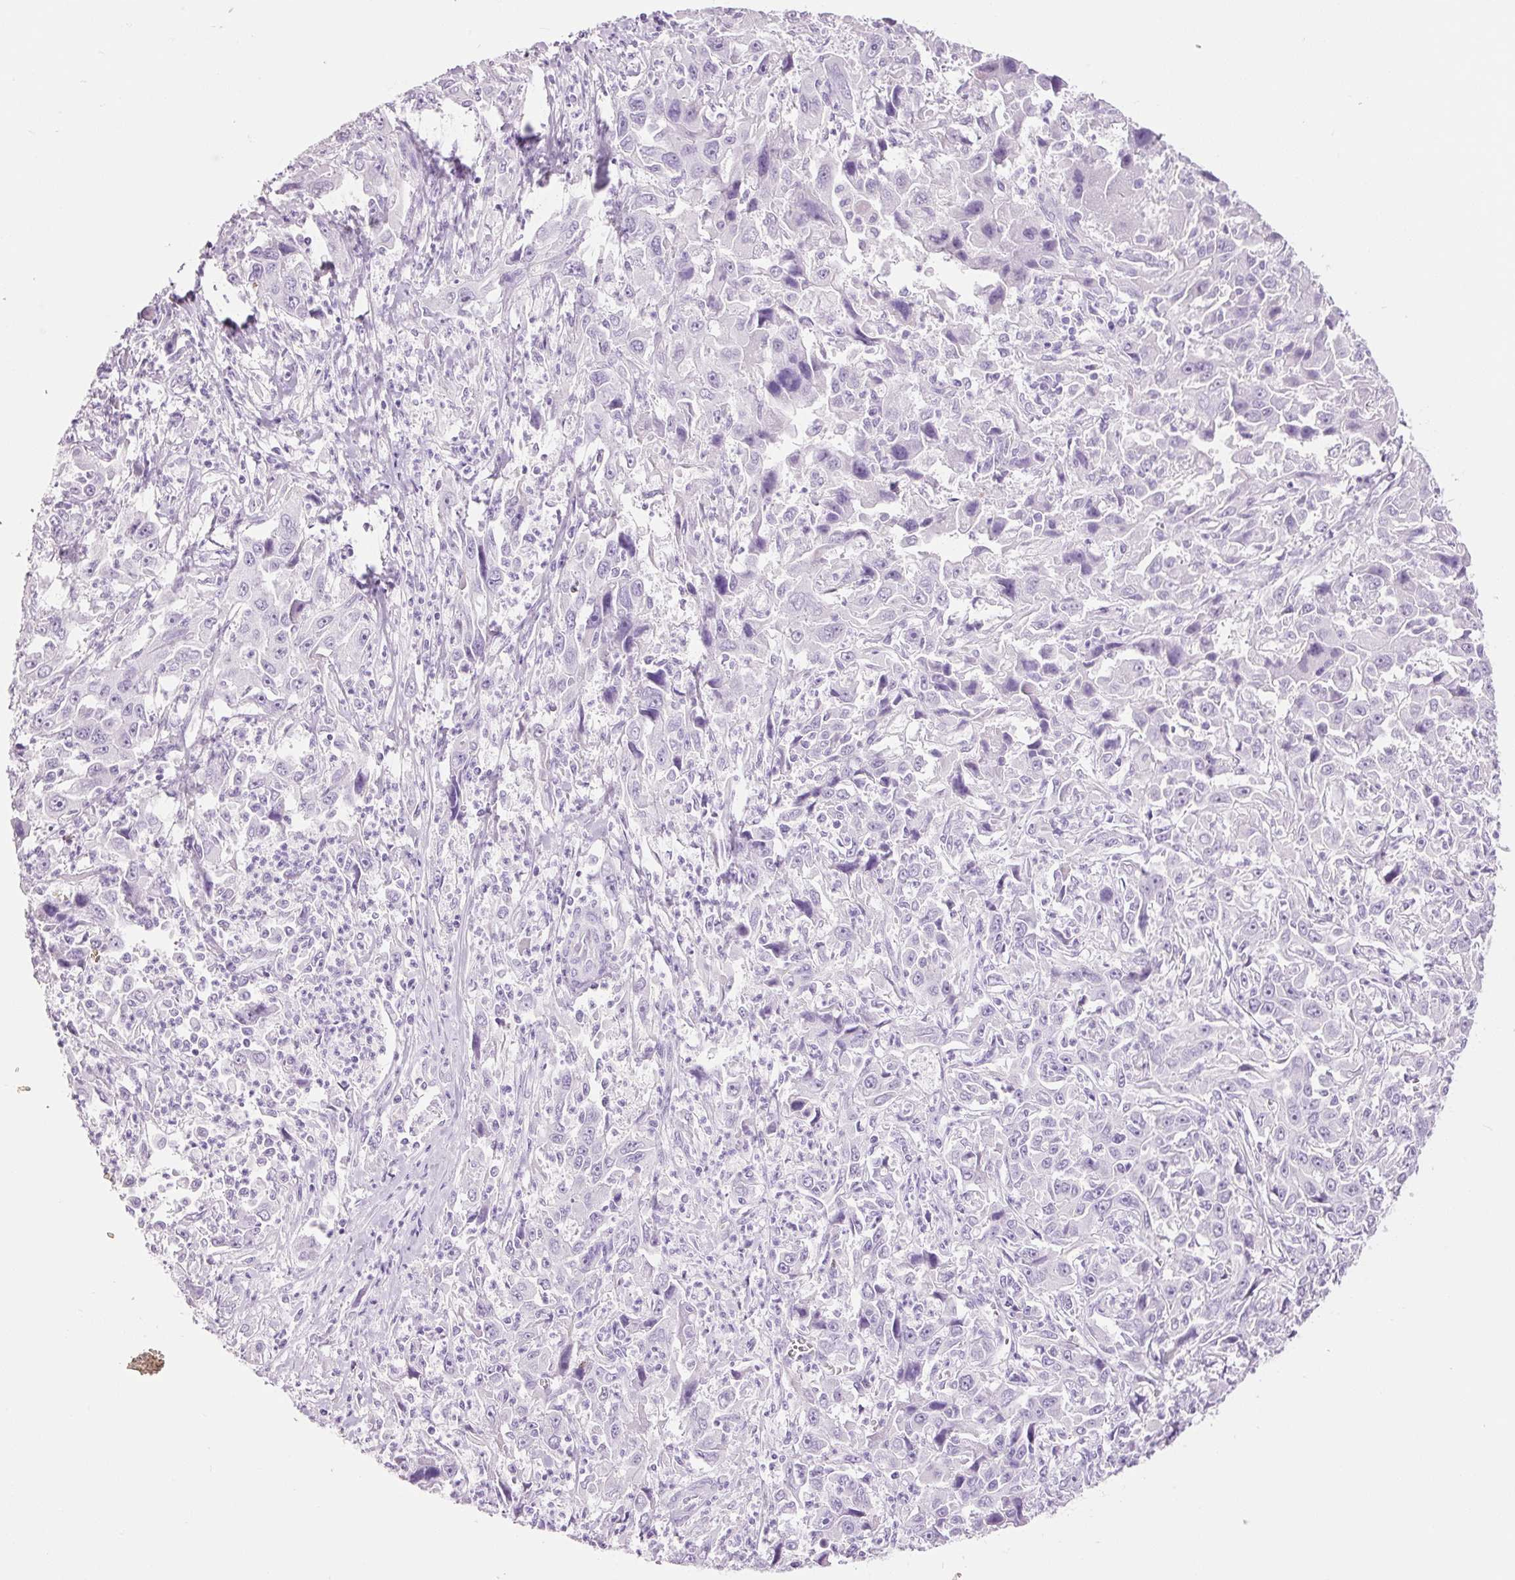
{"staining": {"intensity": "negative", "quantity": "none", "location": "none"}, "tissue": "liver cancer", "cell_type": "Tumor cells", "image_type": "cancer", "snomed": [{"axis": "morphology", "description": "Carcinoma, Hepatocellular, NOS"}, {"axis": "topography", "description": "Liver"}], "caption": "Immunohistochemistry of human liver cancer shows no expression in tumor cells.", "gene": "ADSS1", "patient": {"sex": "male", "age": 63}}